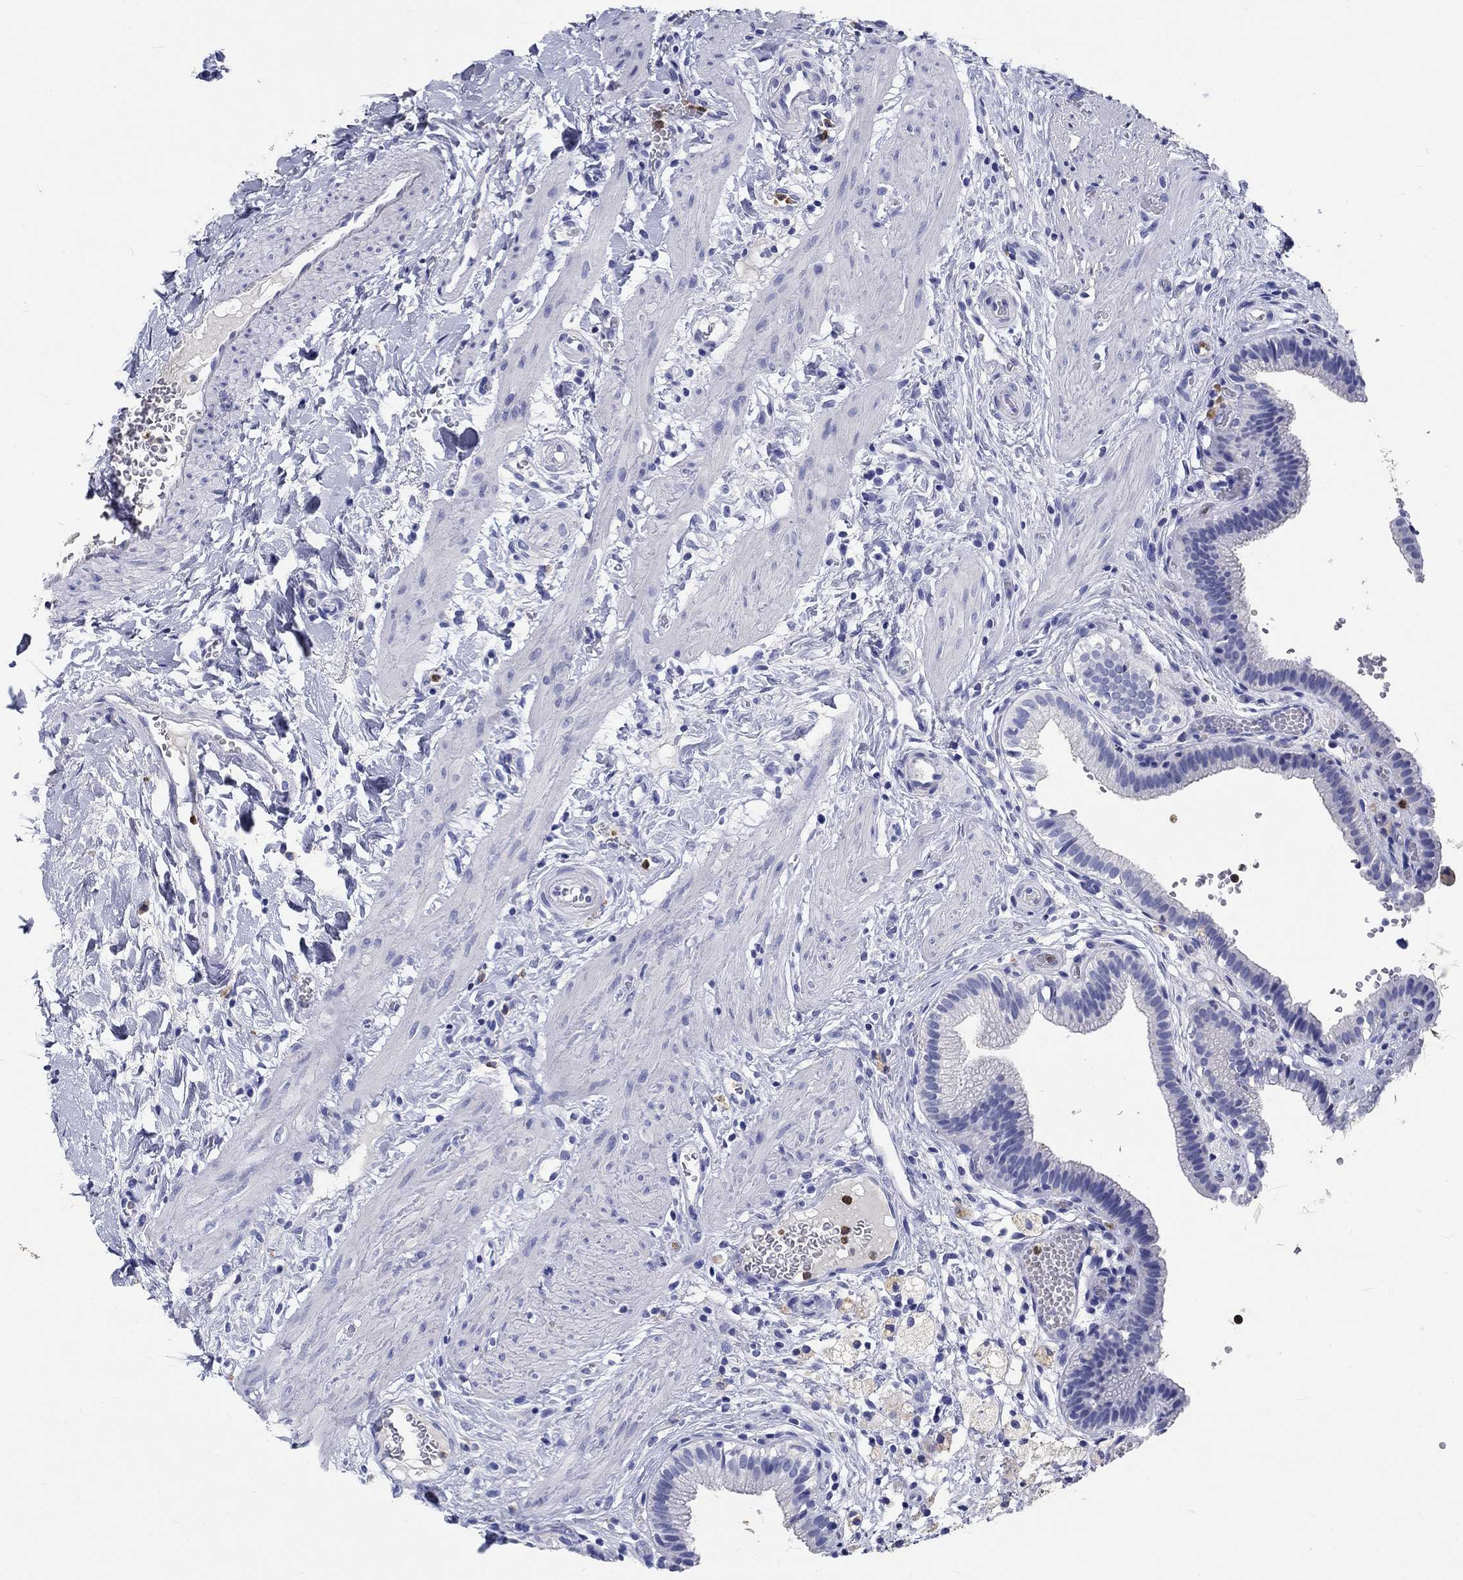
{"staining": {"intensity": "negative", "quantity": "none", "location": "none"}, "tissue": "gallbladder", "cell_type": "Glandular cells", "image_type": "normal", "snomed": [{"axis": "morphology", "description": "Normal tissue, NOS"}, {"axis": "topography", "description": "Gallbladder"}], "caption": "Immunohistochemistry micrograph of benign gallbladder: human gallbladder stained with DAB shows no significant protein positivity in glandular cells.", "gene": "EPX", "patient": {"sex": "female", "age": 24}}